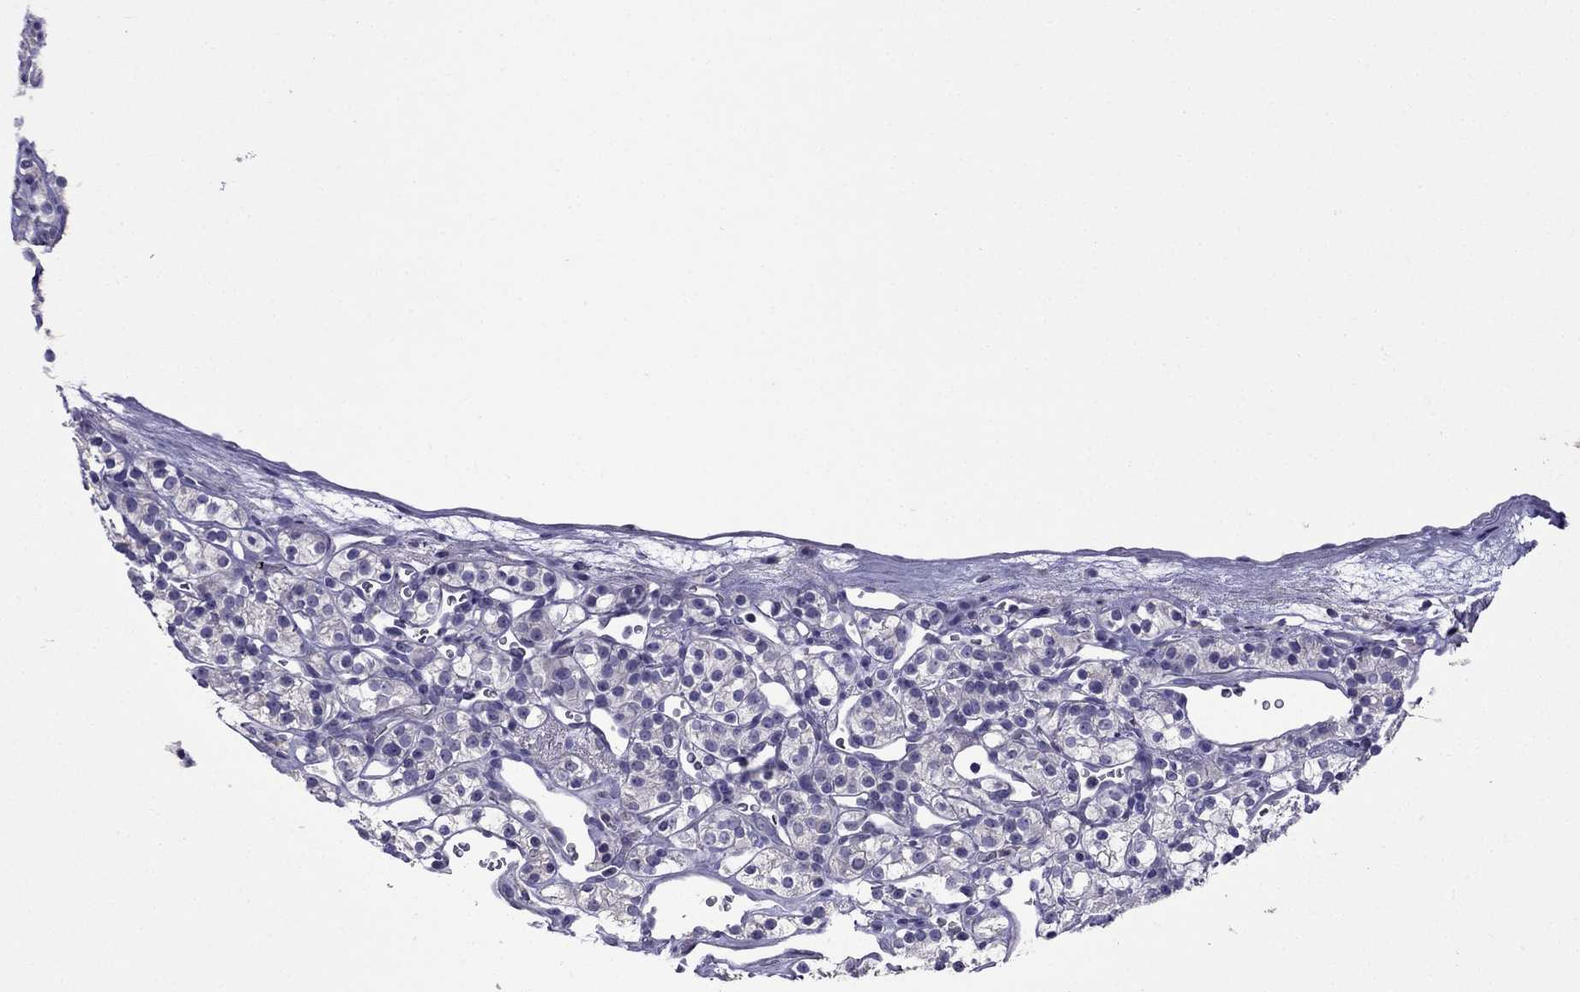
{"staining": {"intensity": "negative", "quantity": "none", "location": "none"}, "tissue": "renal cancer", "cell_type": "Tumor cells", "image_type": "cancer", "snomed": [{"axis": "morphology", "description": "Adenocarcinoma, NOS"}, {"axis": "topography", "description": "Kidney"}], "caption": "An image of renal cancer stained for a protein shows no brown staining in tumor cells.", "gene": "AQP9", "patient": {"sex": "male", "age": 77}}